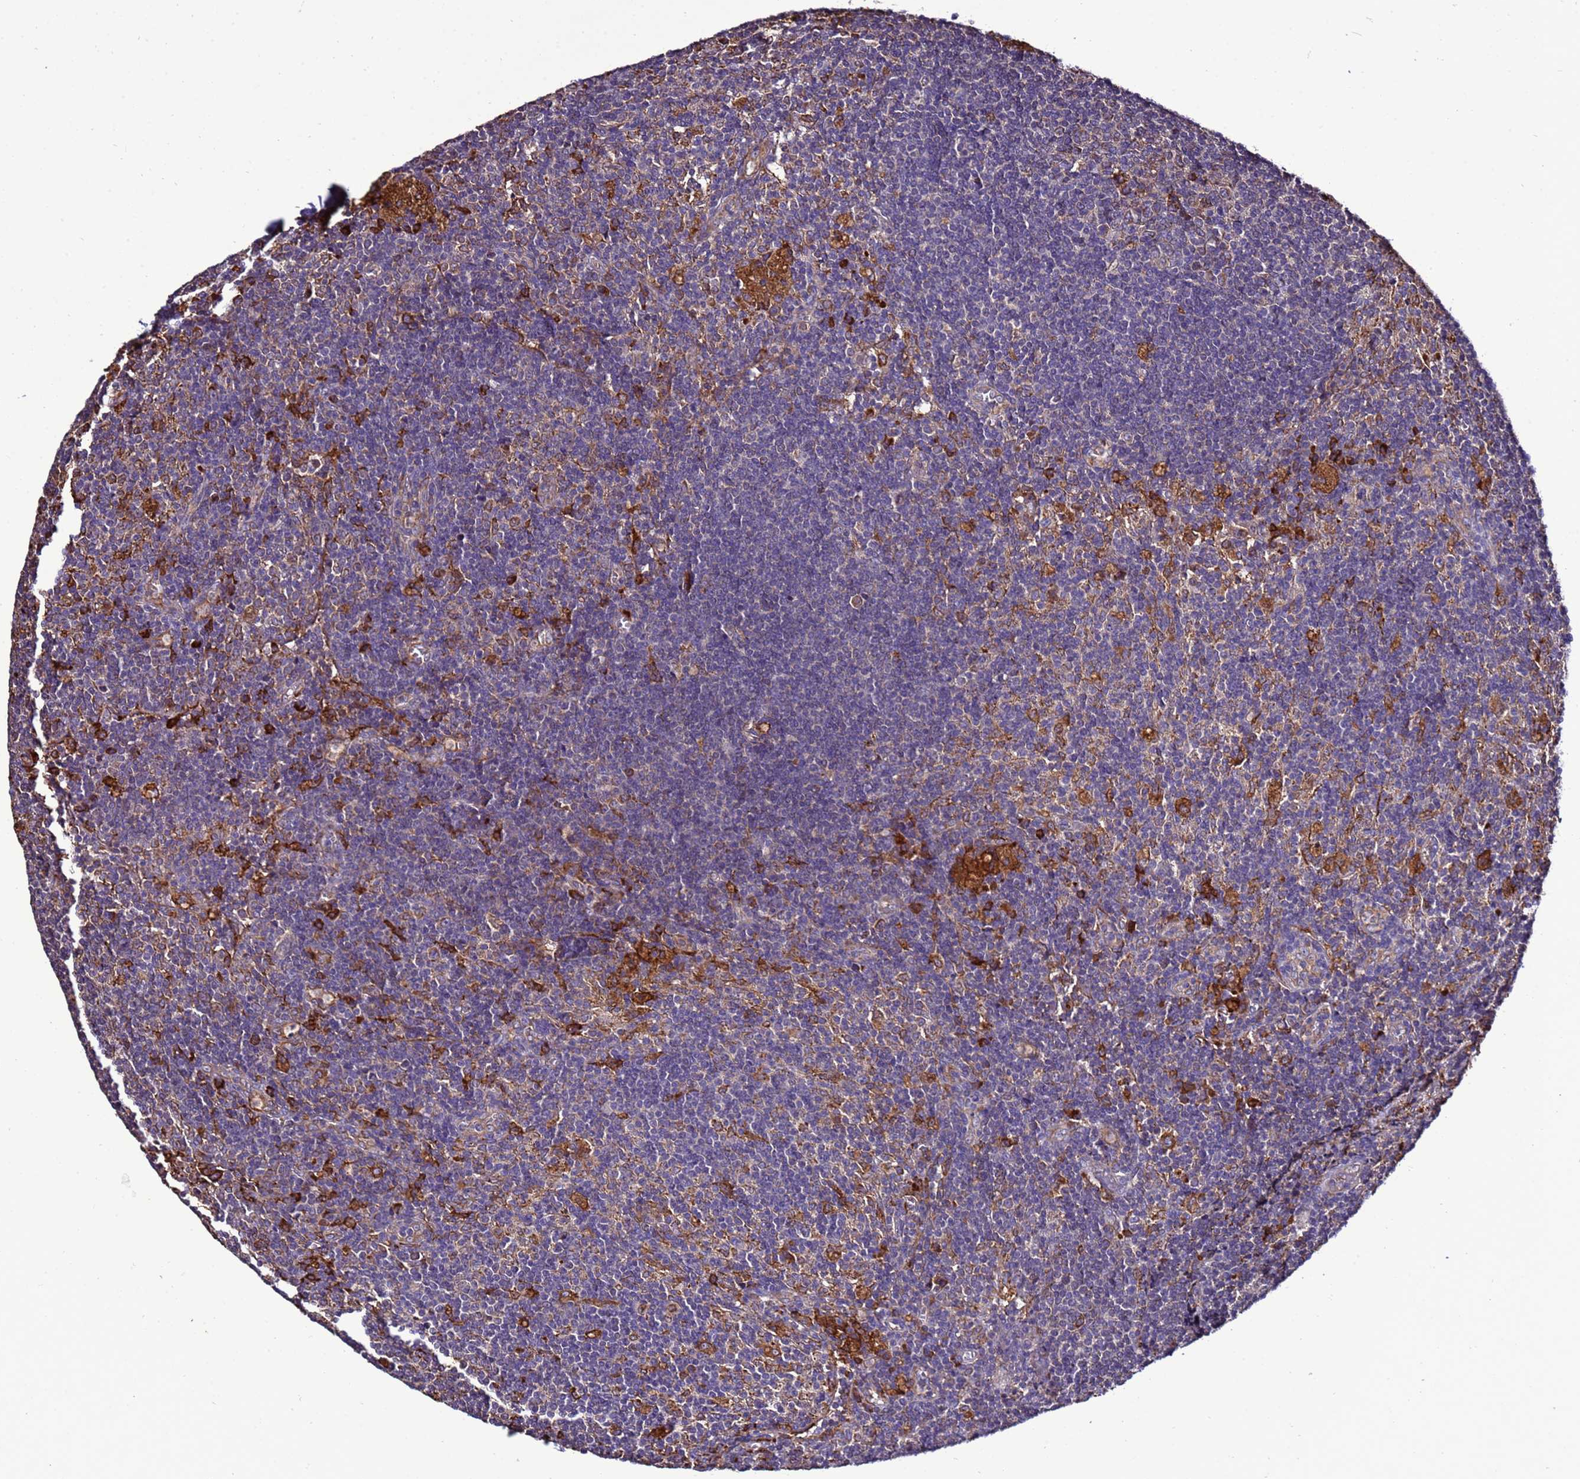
{"staining": {"intensity": "moderate", "quantity": "<25%", "location": "cytoplasmic/membranous"}, "tissue": "lymph node", "cell_type": "Germinal center cells", "image_type": "normal", "snomed": [{"axis": "morphology", "description": "Normal tissue, NOS"}, {"axis": "topography", "description": "Lymph node"}], "caption": "The immunohistochemical stain highlights moderate cytoplasmic/membranous positivity in germinal center cells of benign lymph node.", "gene": "ANTKMT", "patient": {"sex": "male", "age": 69}}